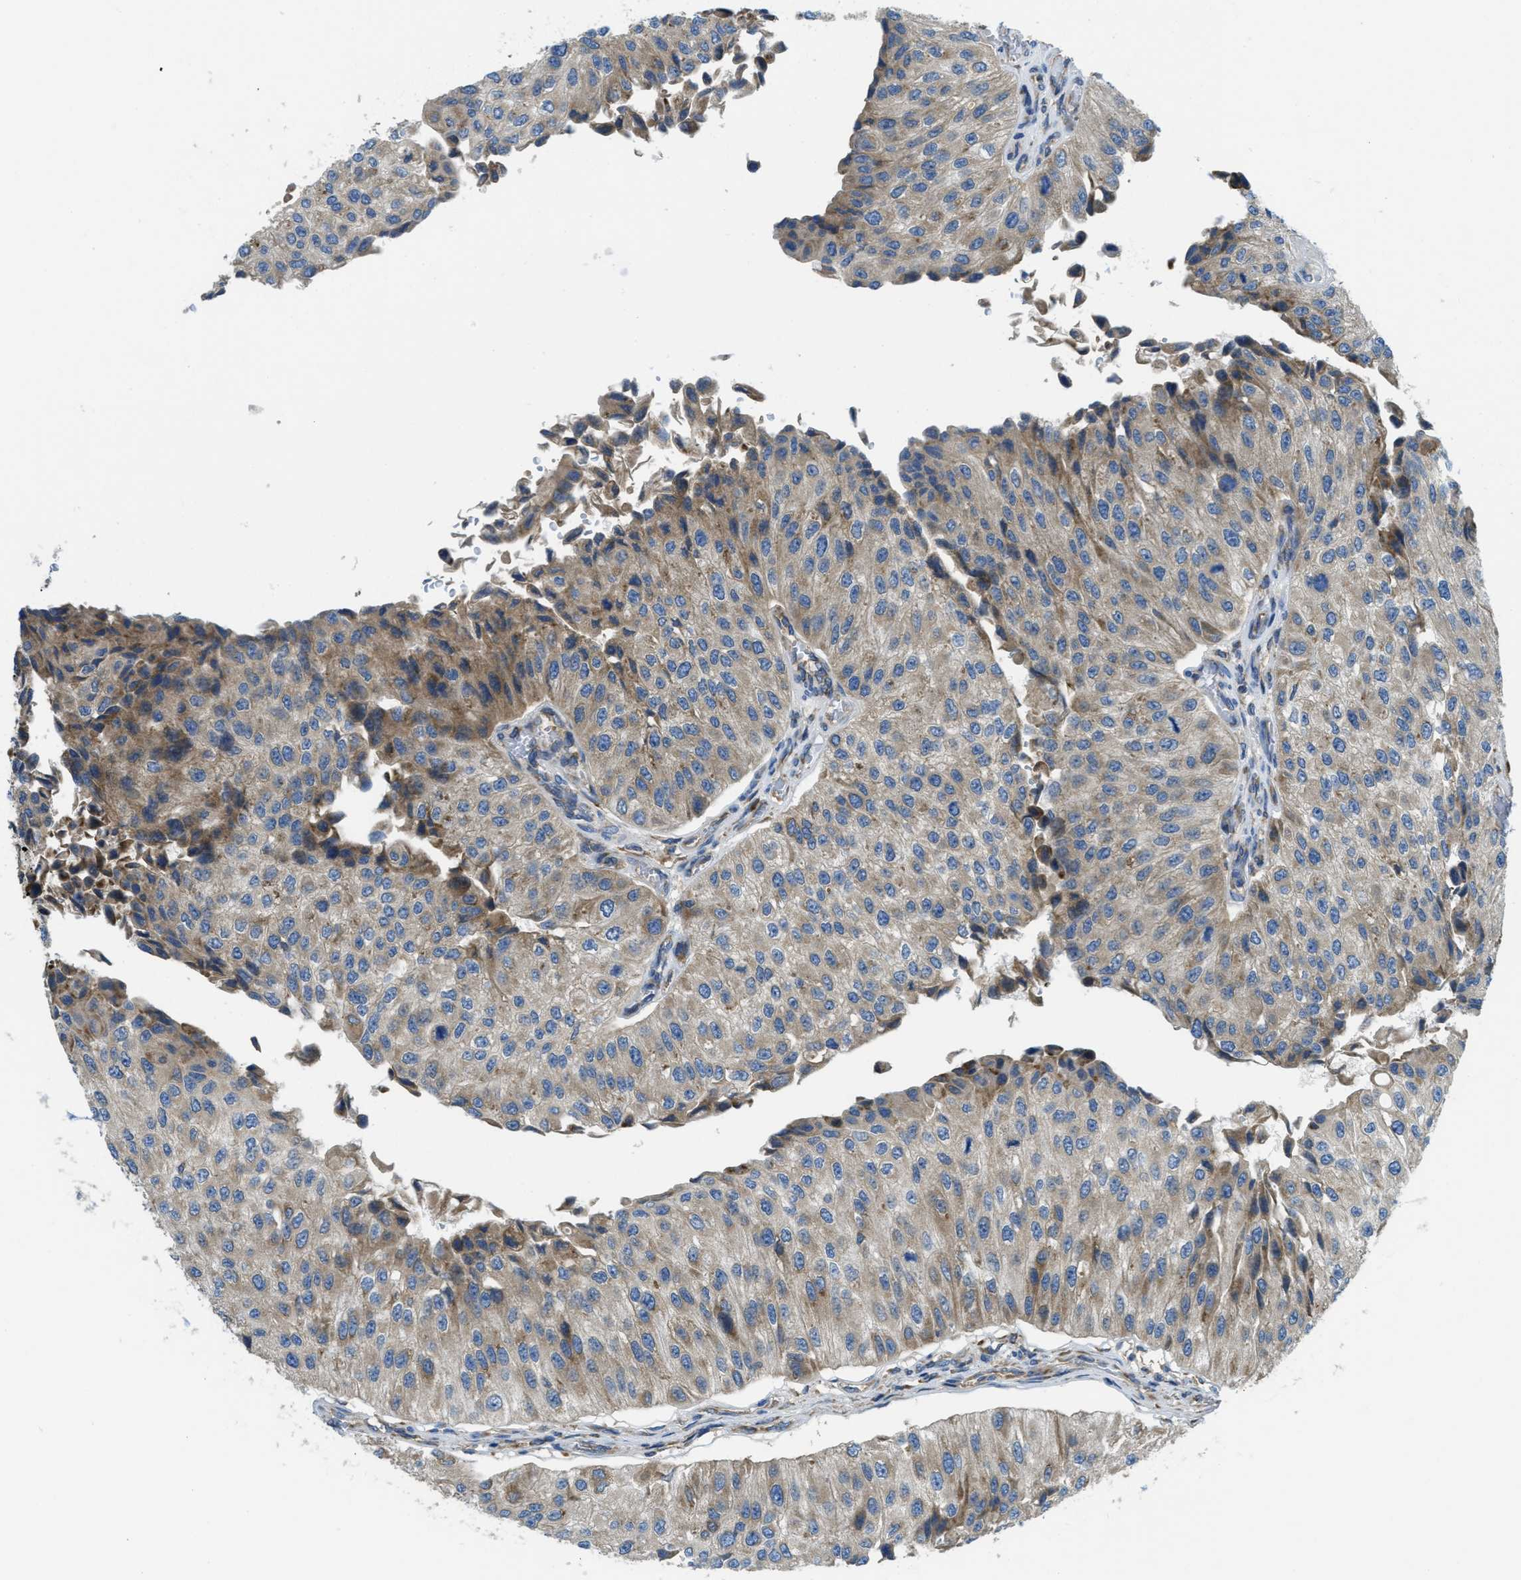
{"staining": {"intensity": "weak", "quantity": ">75%", "location": "cytoplasmic/membranous"}, "tissue": "urothelial cancer", "cell_type": "Tumor cells", "image_type": "cancer", "snomed": [{"axis": "morphology", "description": "Urothelial carcinoma, High grade"}, {"axis": "topography", "description": "Kidney"}, {"axis": "topography", "description": "Urinary bladder"}], "caption": "DAB (3,3'-diaminobenzidine) immunohistochemical staining of human urothelial cancer exhibits weak cytoplasmic/membranous protein expression in approximately >75% of tumor cells.", "gene": "SSR1", "patient": {"sex": "male", "age": 77}}